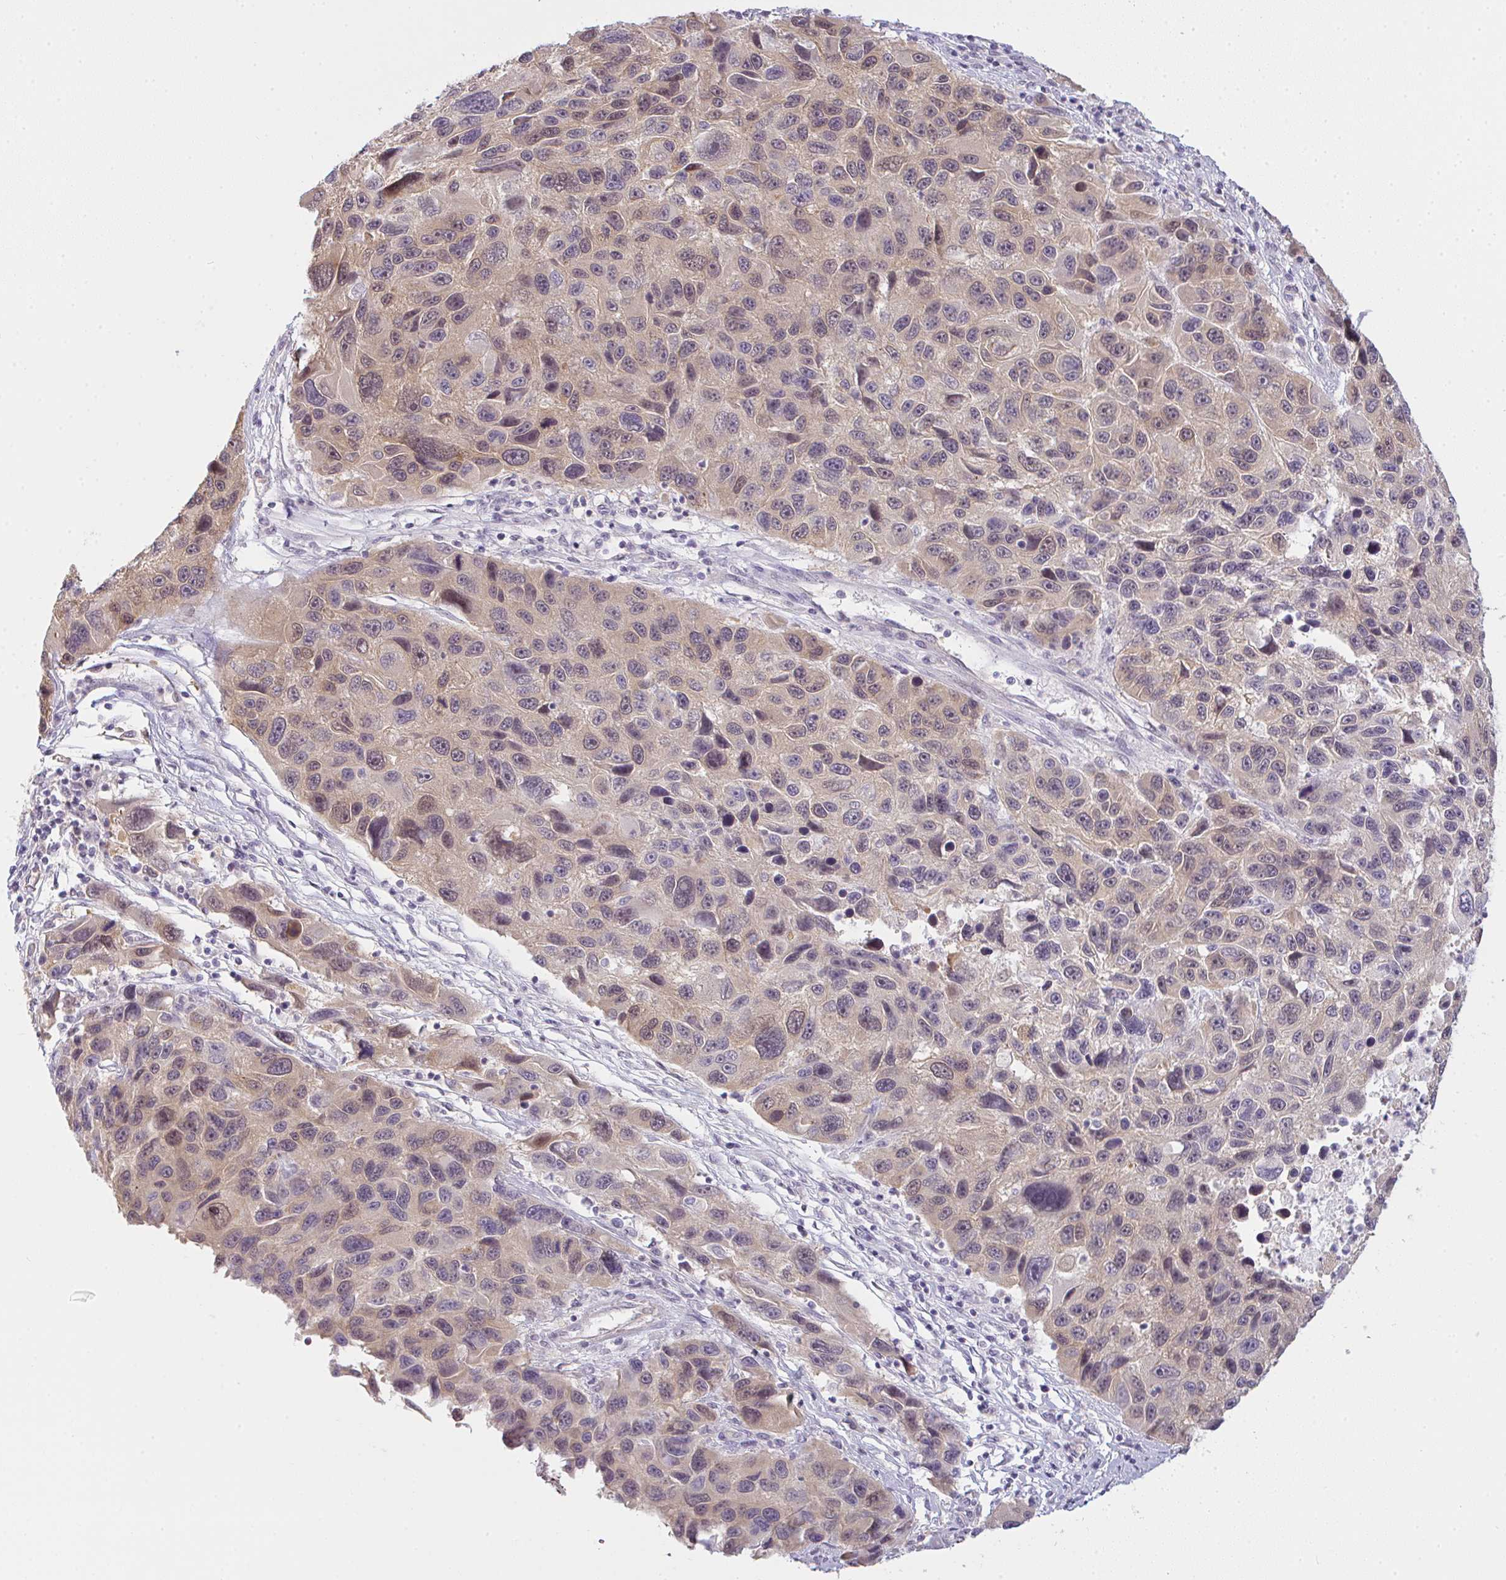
{"staining": {"intensity": "weak", "quantity": "<25%", "location": "cytoplasmic/membranous,nuclear"}, "tissue": "melanoma", "cell_type": "Tumor cells", "image_type": "cancer", "snomed": [{"axis": "morphology", "description": "Malignant melanoma, NOS"}, {"axis": "topography", "description": "Skin"}], "caption": "The immunohistochemistry photomicrograph has no significant expression in tumor cells of melanoma tissue.", "gene": "CSE1L", "patient": {"sex": "male", "age": 53}}